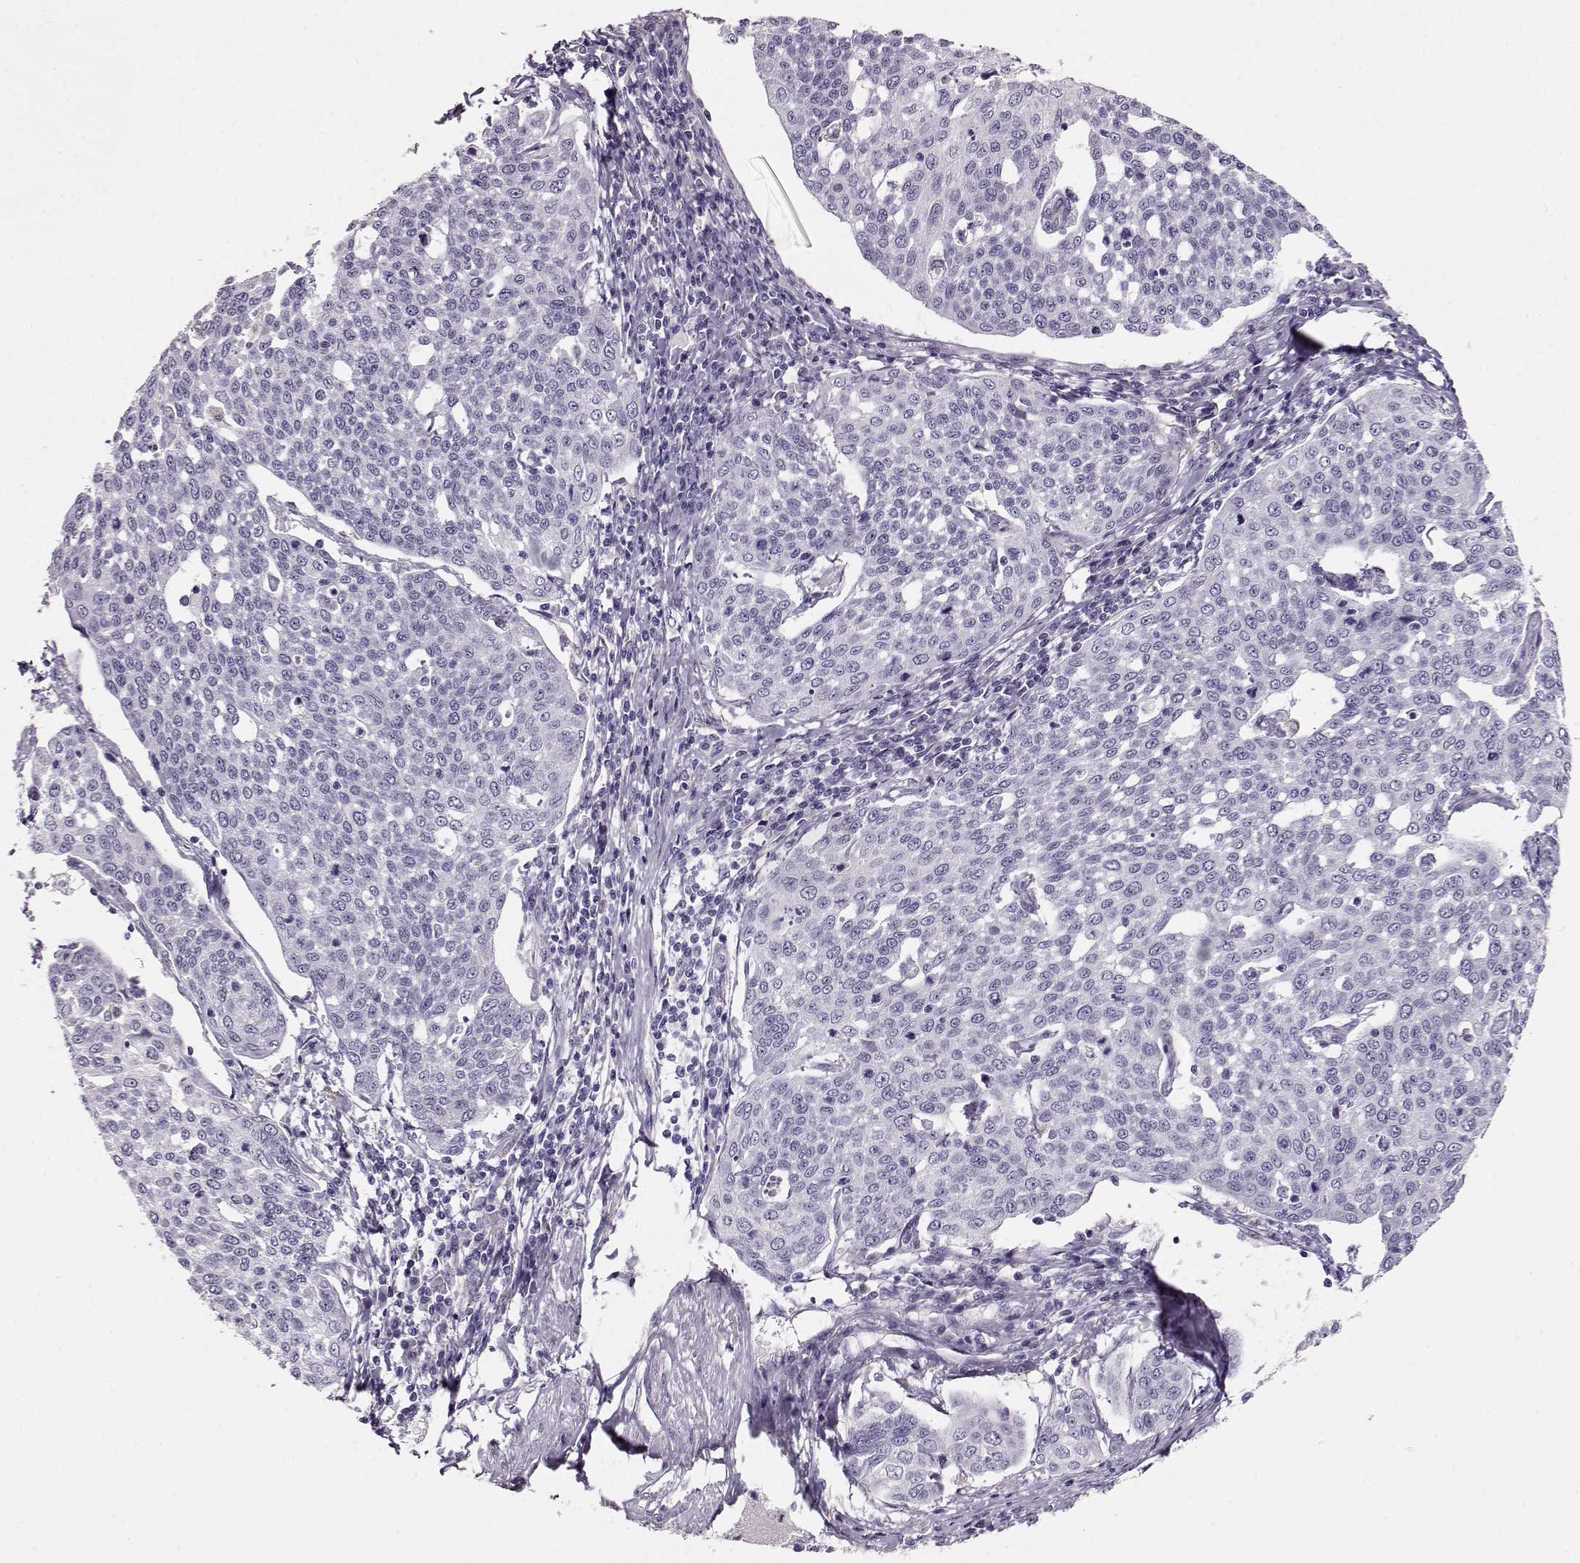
{"staining": {"intensity": "negative", "quantity": "none", "location": "none"}, "tissue": "cervical cancer", "cell_type": "Tumor cells", "image_type": "cancer", "snomed": [{"axis": "morphology", "description": "Squamous cell carcinoma, NOS"}, {"axis": "topography", "description": "Cervix"}], "caption": "Immunohistochemical staining of cervical cancer exhibits no significant staining in tumor cells.", "gene": "RBM44", "patient": {"sex": "female", "age": 34}}